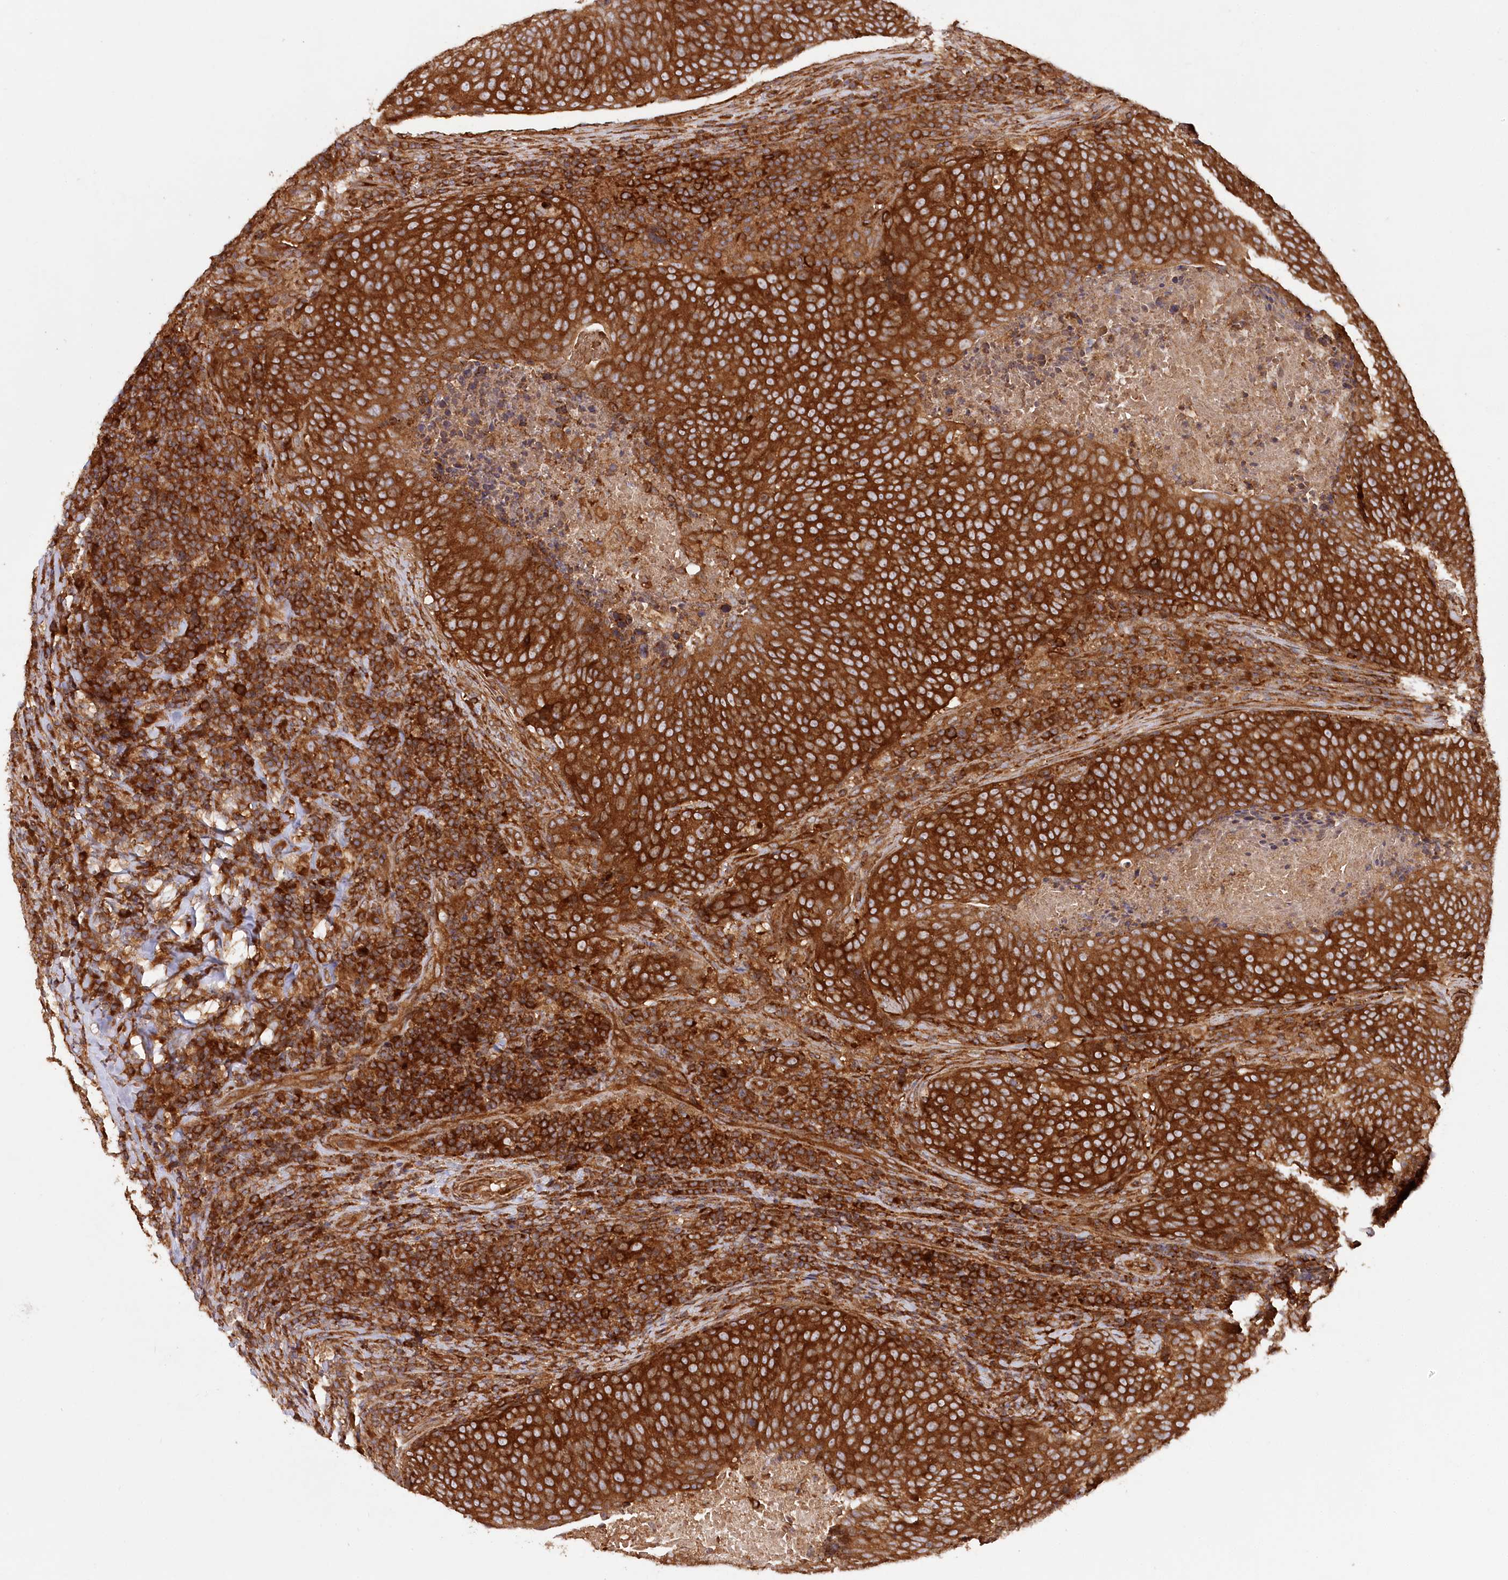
{"staining": {"intensity": "strong", "quantity": ">75%", "location": "cytoplasmic/membranous"}, "tissue": "head and neck cancer", "cell_type": "Tumor cells", "image_type": "cancer", "snomed": [{"axis": "morphology", "description": "Squamous cell carcinoma, NOS"}, {"axis": "morphology", "description": "Squamous cell carcinoma, metastatic, NOS"}, {"axis": "topography", "description": "Lymph node"}, {"axis": "topography", "description": "Head-Neck"}], "caption": "A photomicrograph showing strong cytoplasmic/membranous expression in approximately >75% of tumor cells in metastatic squamous cell carcinoma (head and neck), as visualized by brown immunohistochemical staining.", "gene": "PAIP2", "patient": {"sex": "male", "age": 62}}